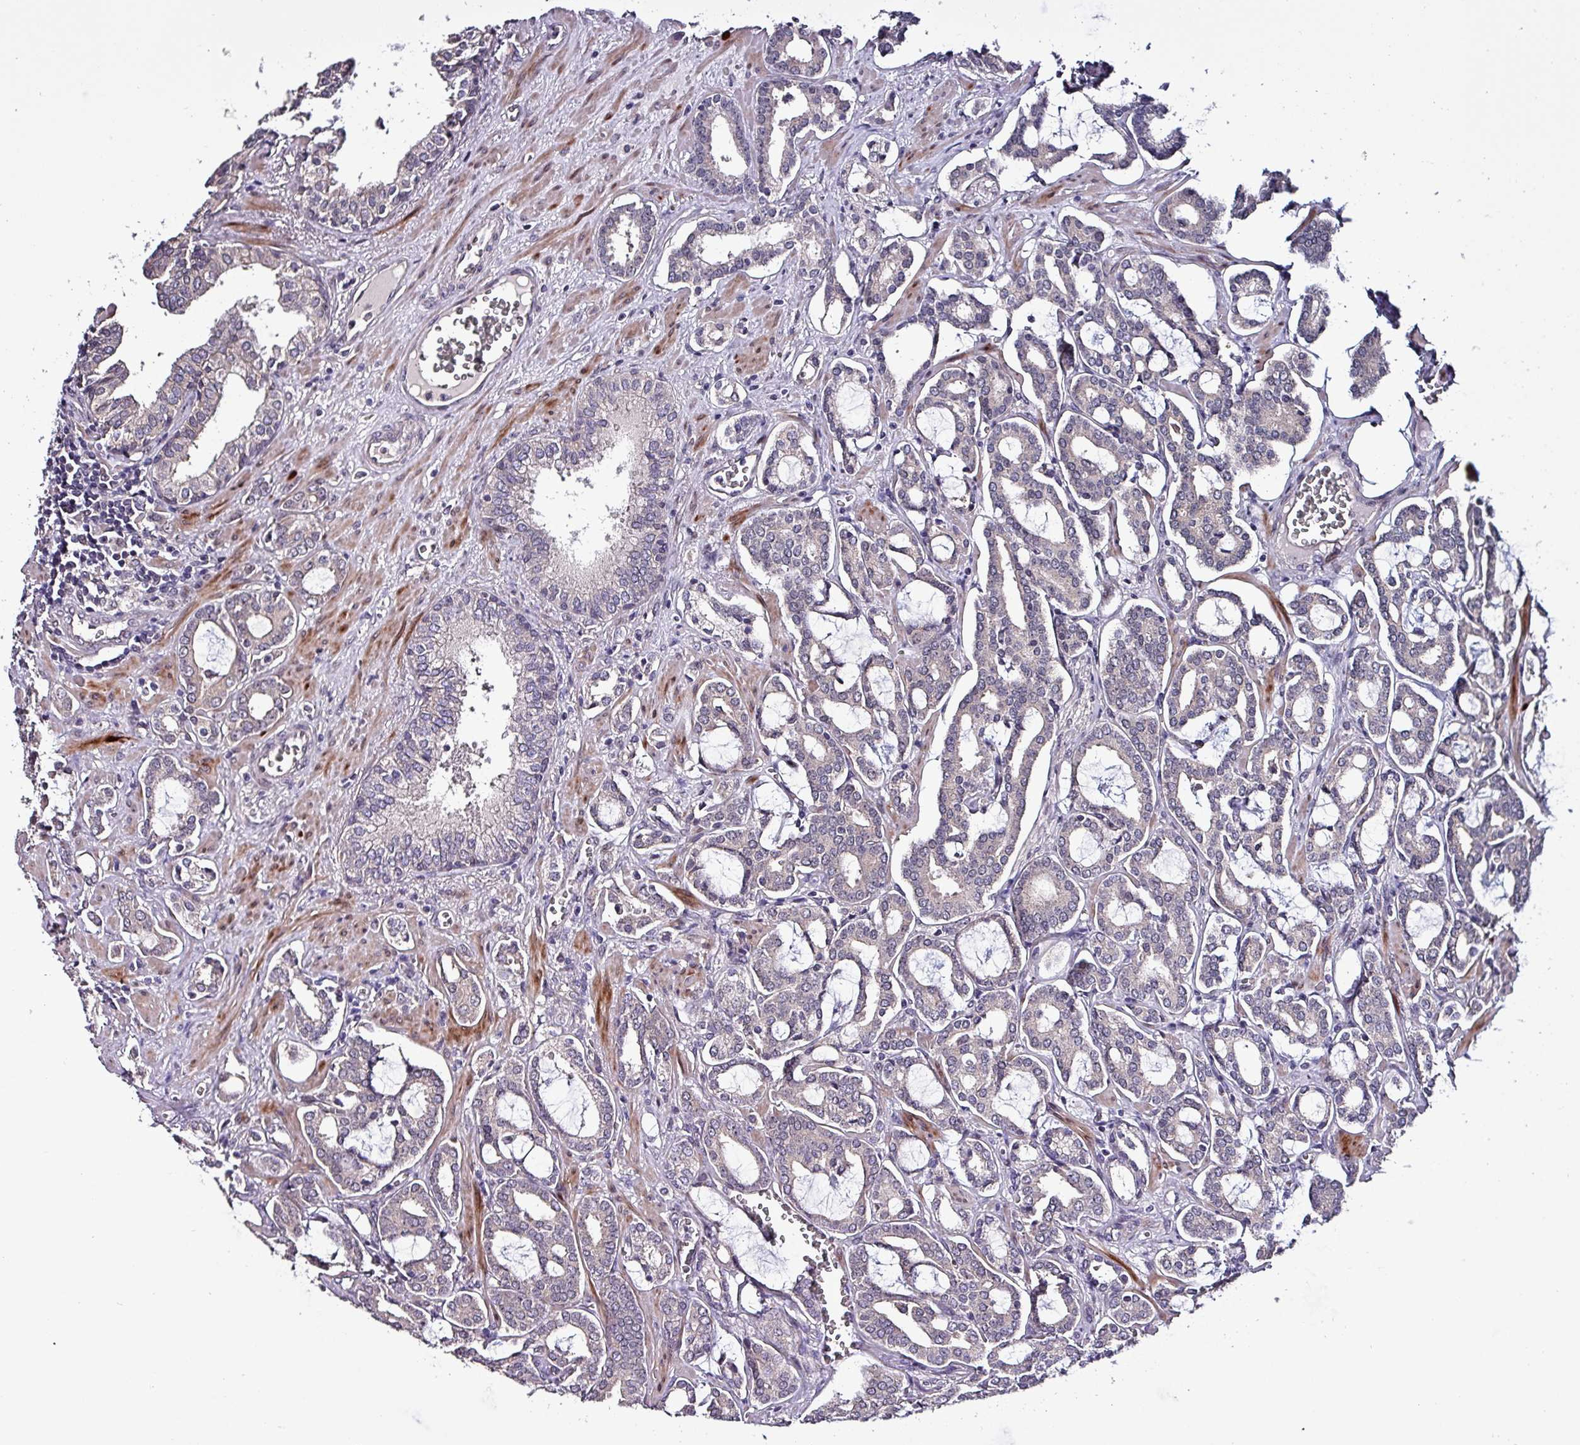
{"staining": {"intensity": "negative", "quantity": "none", "location": "none"}, "tissue": "prostate cancer", "cell_type": "Tumor cells", "image_type": "cancer", "snomed": [{"axis": "morphology", "description": "Adenocarcinoma, High grade"}, {"axis": "topography", "description": "Prostate and seminal vesicle, NOS"}], "caption": "Photomicrograph shows no significant protein positivity in tumor cells of prostate adenocarcinoma (high-grade).", "gene": "GRAPL", "patient": {"sex": "male", "age": 67}}